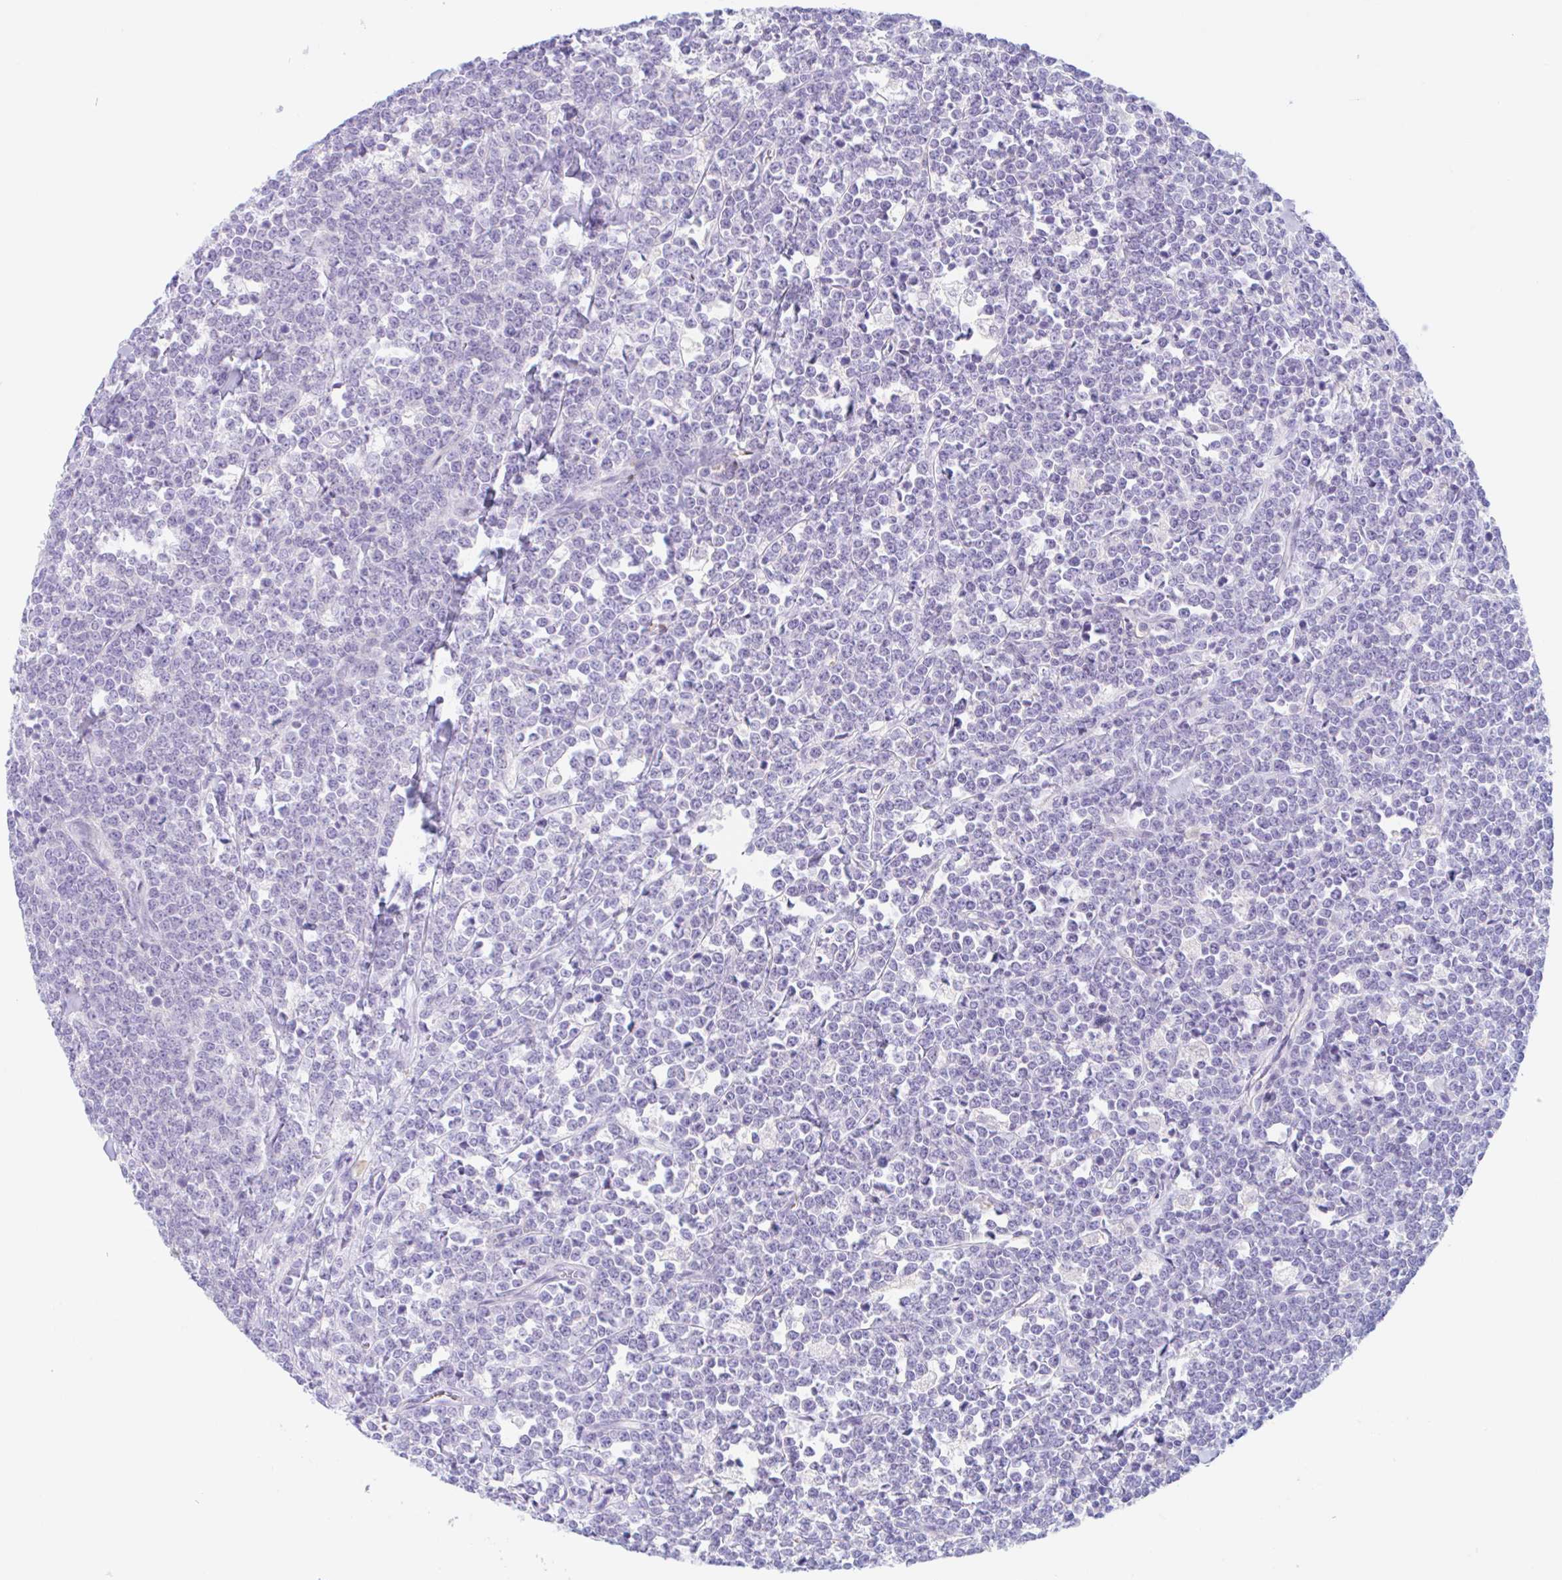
{"staining": {"intensity": "negative", "quantity": "none", "location": "none"}, "tissue": "lymphoma", "cell_type": "Tumor cells", "image_type": "cancer", "snomed": [{"axis": "morphology", "description": "Malignant lymphoma, non-Hodgkin's type, High grade"}, {"axis": "topography", "description": "Small intestine"}, {"axis": "topography", "description": "Colon"}], "caption": "Immunohistochemistry (IHC) of lymphoma reveals no positivity in tumor cells.", "gene": "ANKRD9", "patient": {"sex": "male", "age": 8}}